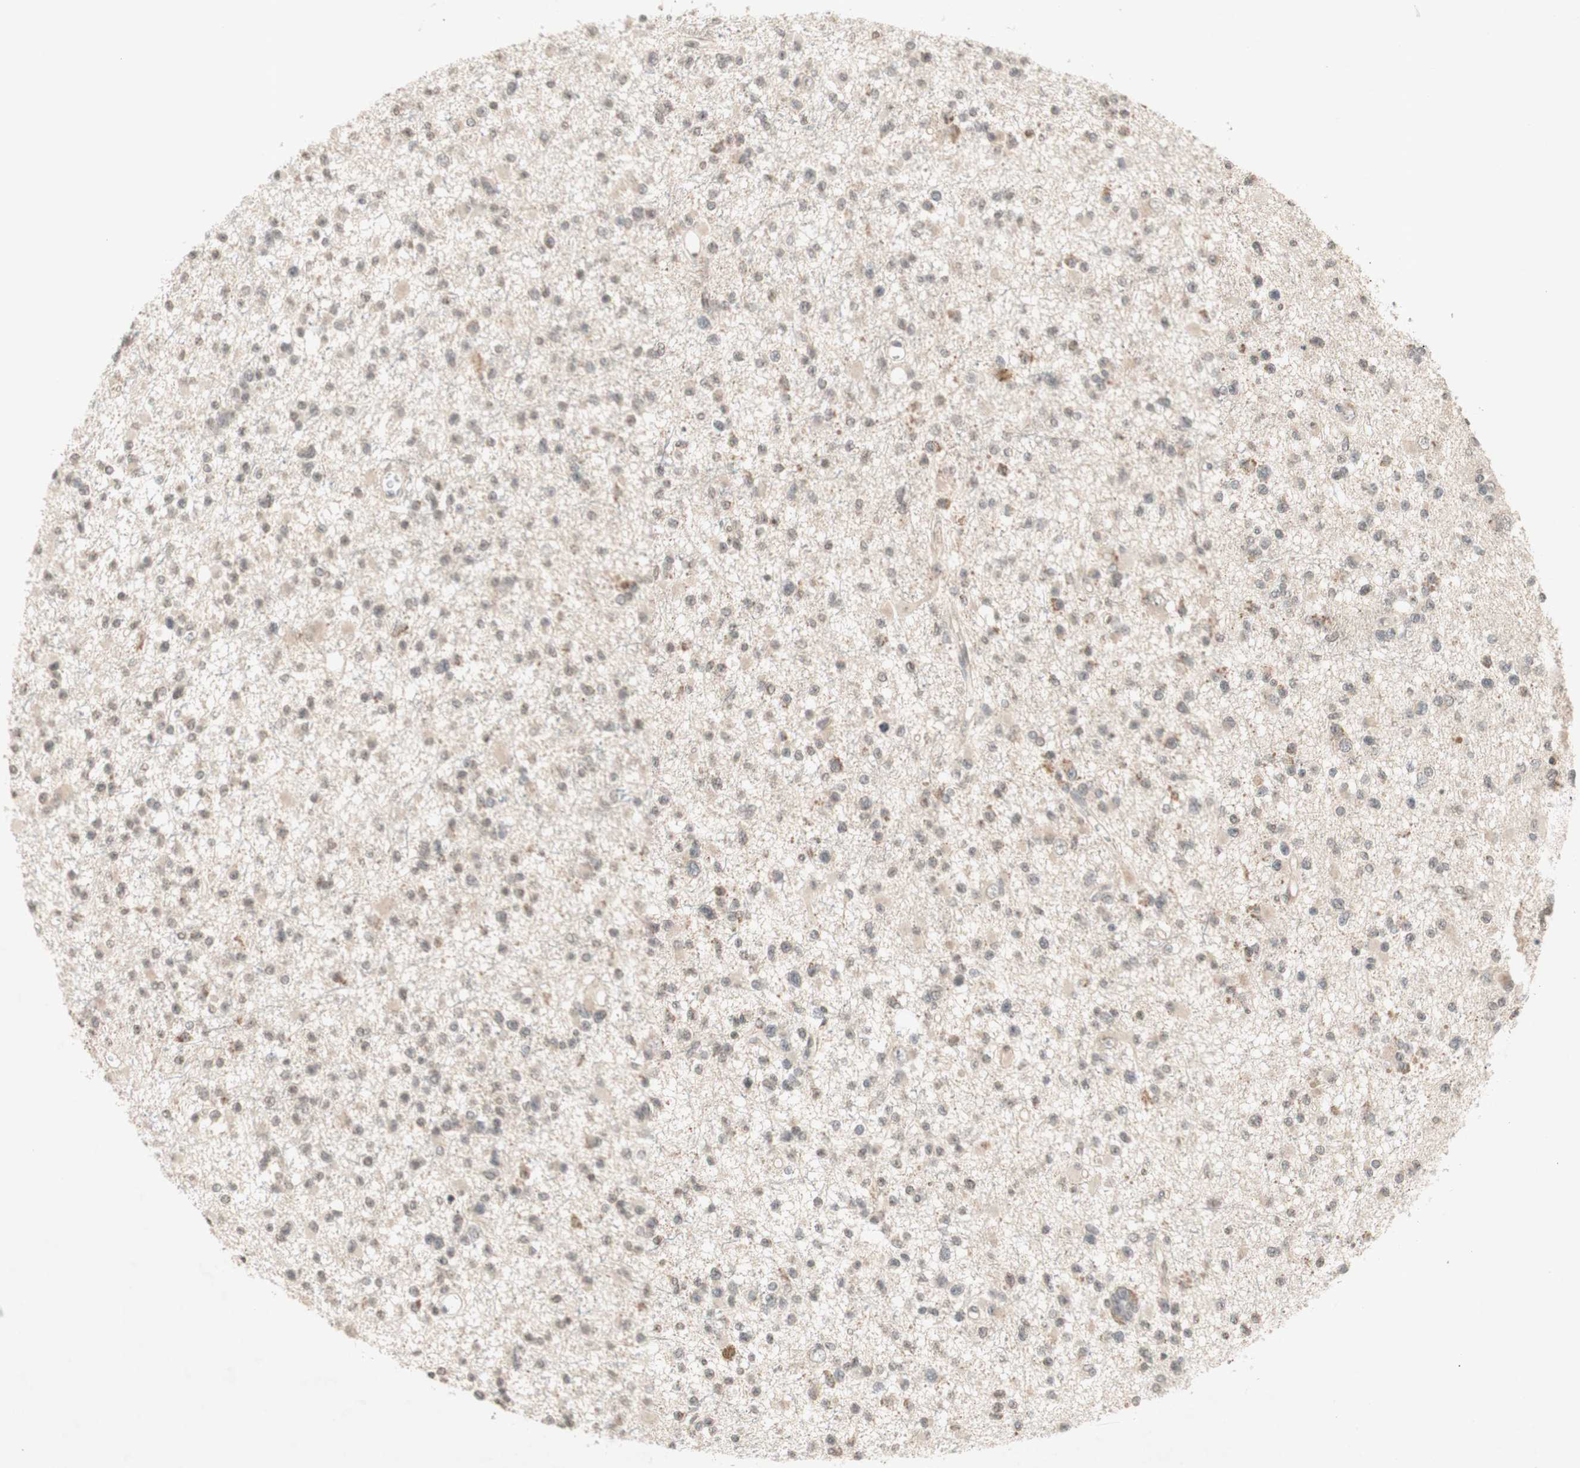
{"staining": {"intensity": "negative", "quantity": "none", "location": "none"}, "tissue": "glioma", "cell_type": "Tumor cells", "image_type": "cancer", "snomed": [{"axis": "morphology", "description": "Glioma, malignant, Low grade"}, {"axis": "topography", "description": "Brain"}], "caption": "Immunohistochemical staining of human glioma exhibits no significant expression in tumor cells.", "gene": "GLI1", "patient": {"sex": "female", "age": 22}}